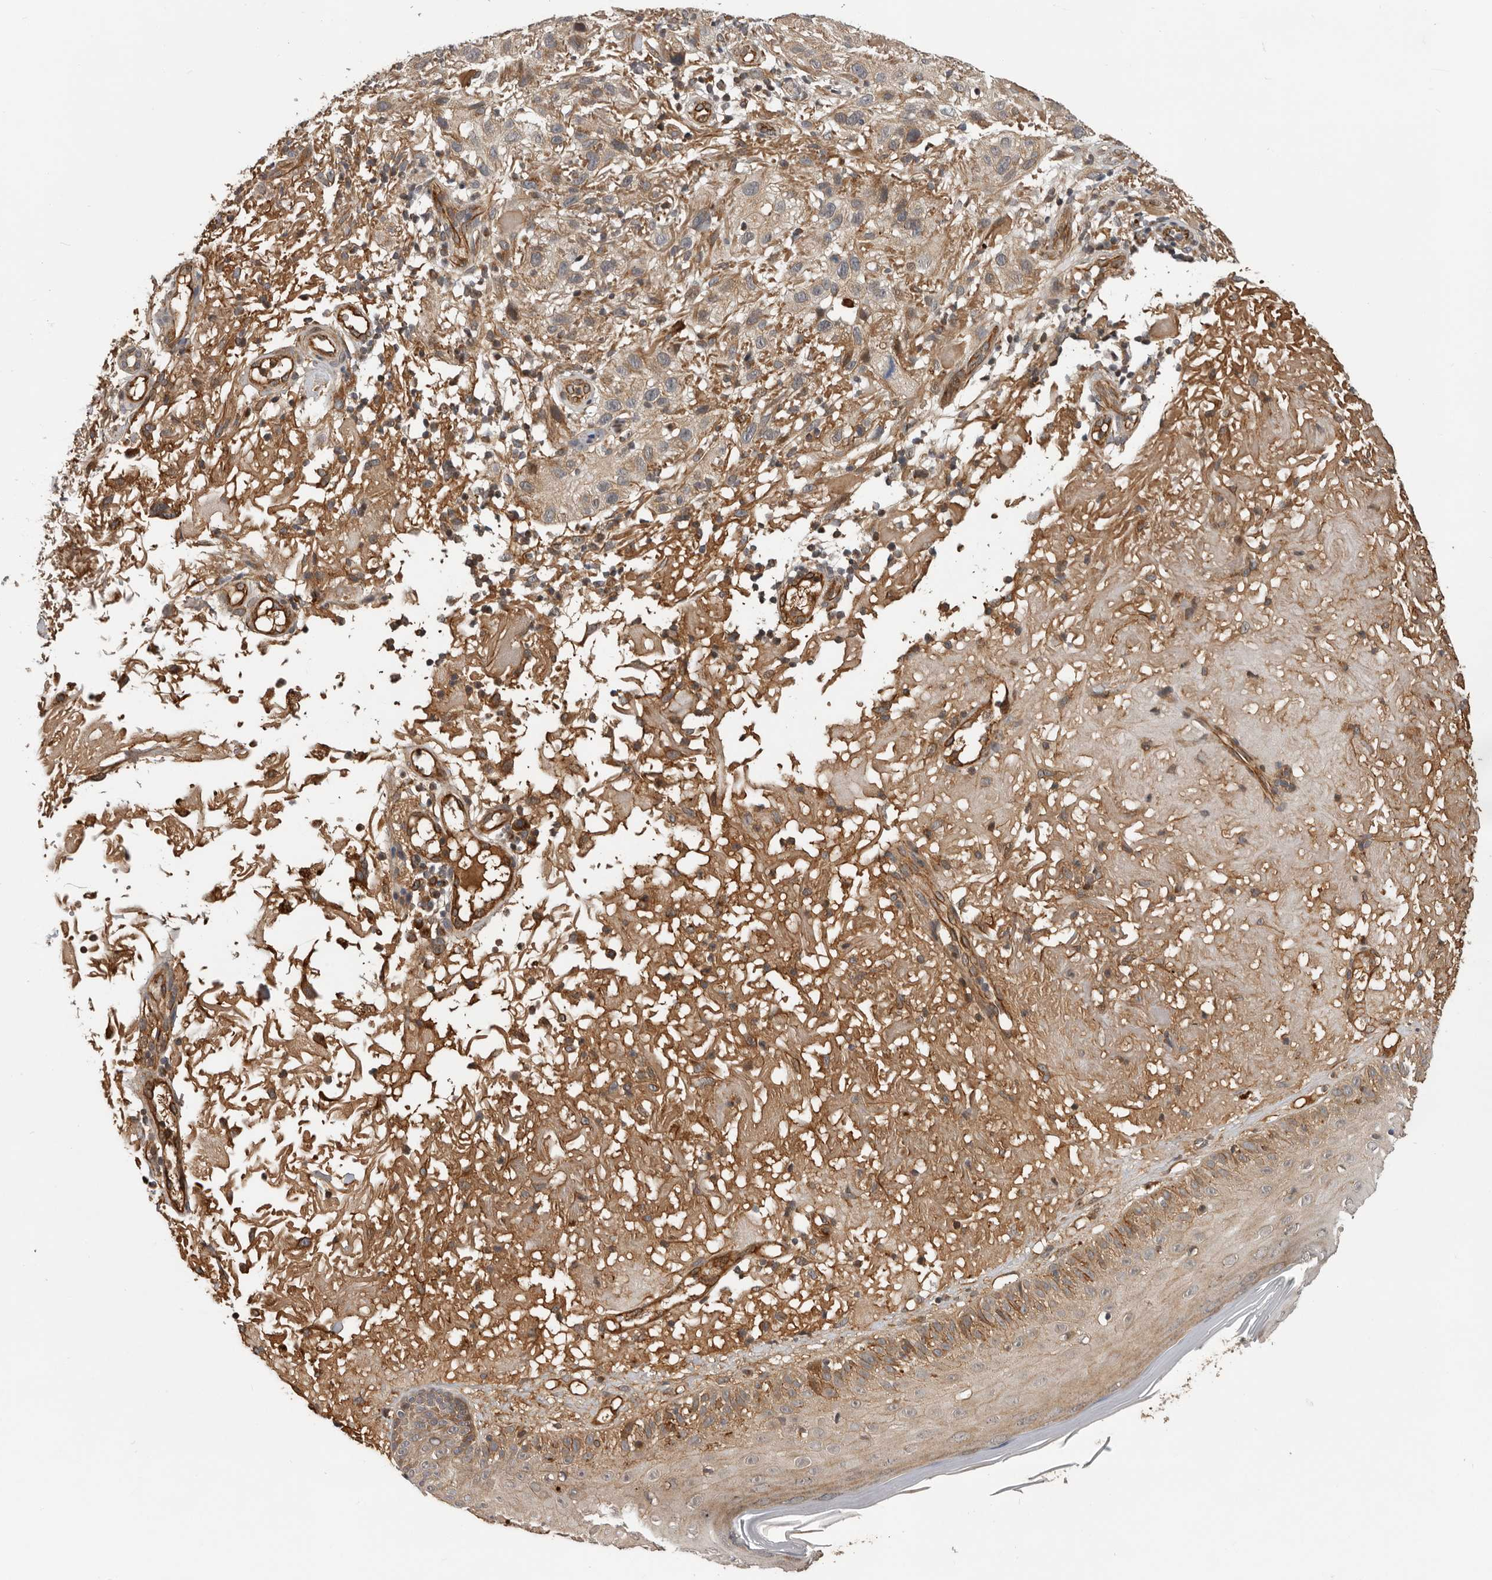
{"staining": {"intensity": "moderate", "quantity": ">75%", "location": "cytoplasmic/membranous"}, "tissue": "skin cancer", "cell_type": "Tumor cells", "image_type": "cancer", "snomed": [{"axis": "morphology", "description": "Normal tissue, NOS"}, {"axis": "morphology", "description": "Squamous cell carcinoma, NOS"}, {"axis": "topography", "description": "Skin"}], "caption": "The immunohistochemical stain highlights moderate cytoplasmic/membranous staining in tumor cells of squamous cell carcinoma (skin) tissue.", "gene": "RNF157", "patient": {"sex": "female", "age": 96}}